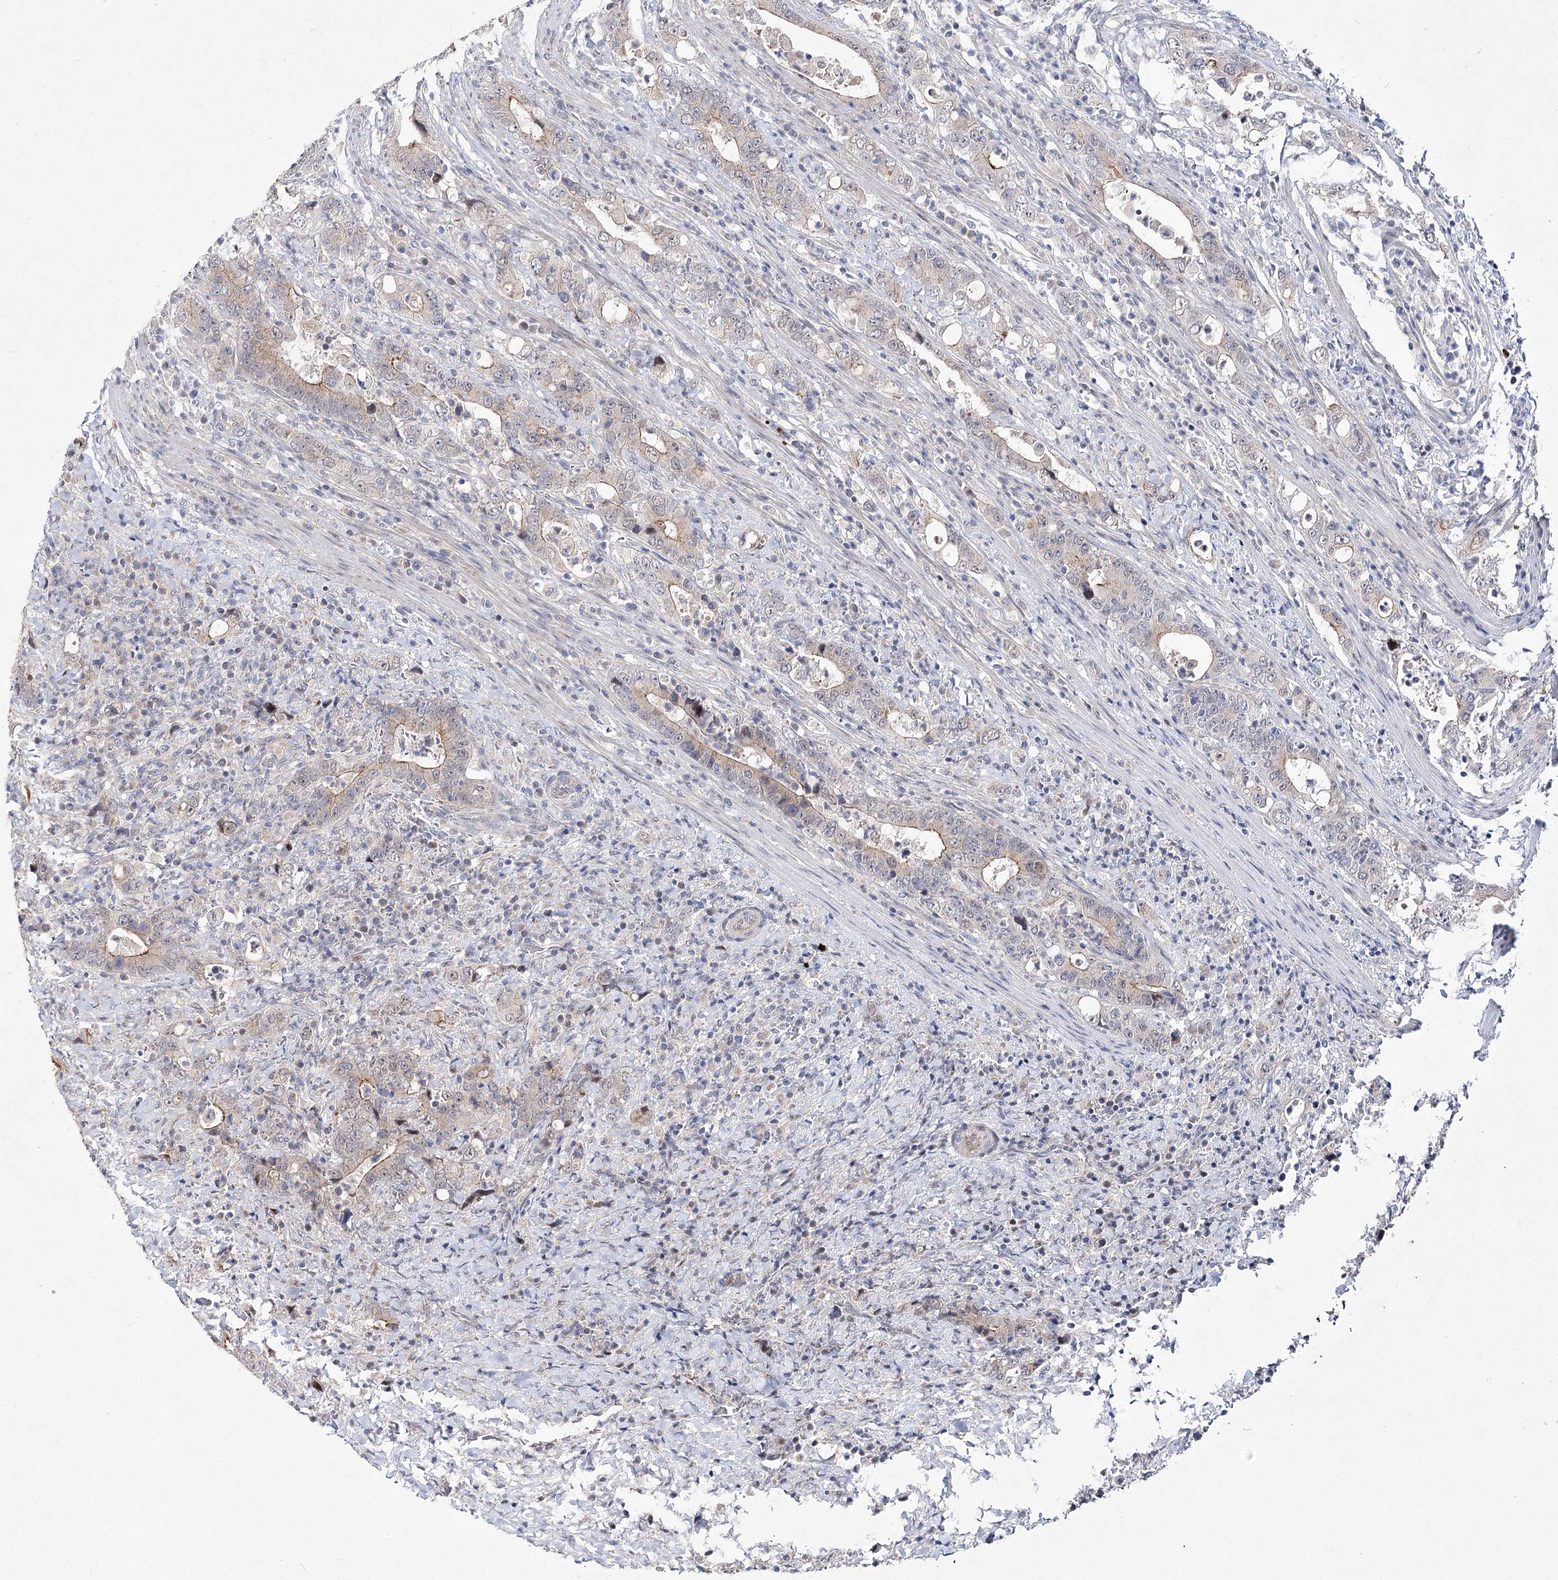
{"staining": {"intensity": "moderate", "quantity": "<25%", "location": "cytoplasmic/membranous"}, "tissue": "colorectal cancer", "cell_type": "Tumor cells", "image_type": "cancer", "snomed": [{"axis": "morphology", "description": "Adenocarcinoma, NOS"}, {"axis": "topography", "description": "Colon"}], "caption": "Immunohistochemistry (IHC) photomicrograph of human colorectal cancer stained for a protein (brown), which reveals low levels of moderate cytoplasmic/membranous positivity in about <25% of tumor cells.", "gene": "ARHGAP32", "patient": {"sex": "female", "age": 75}}